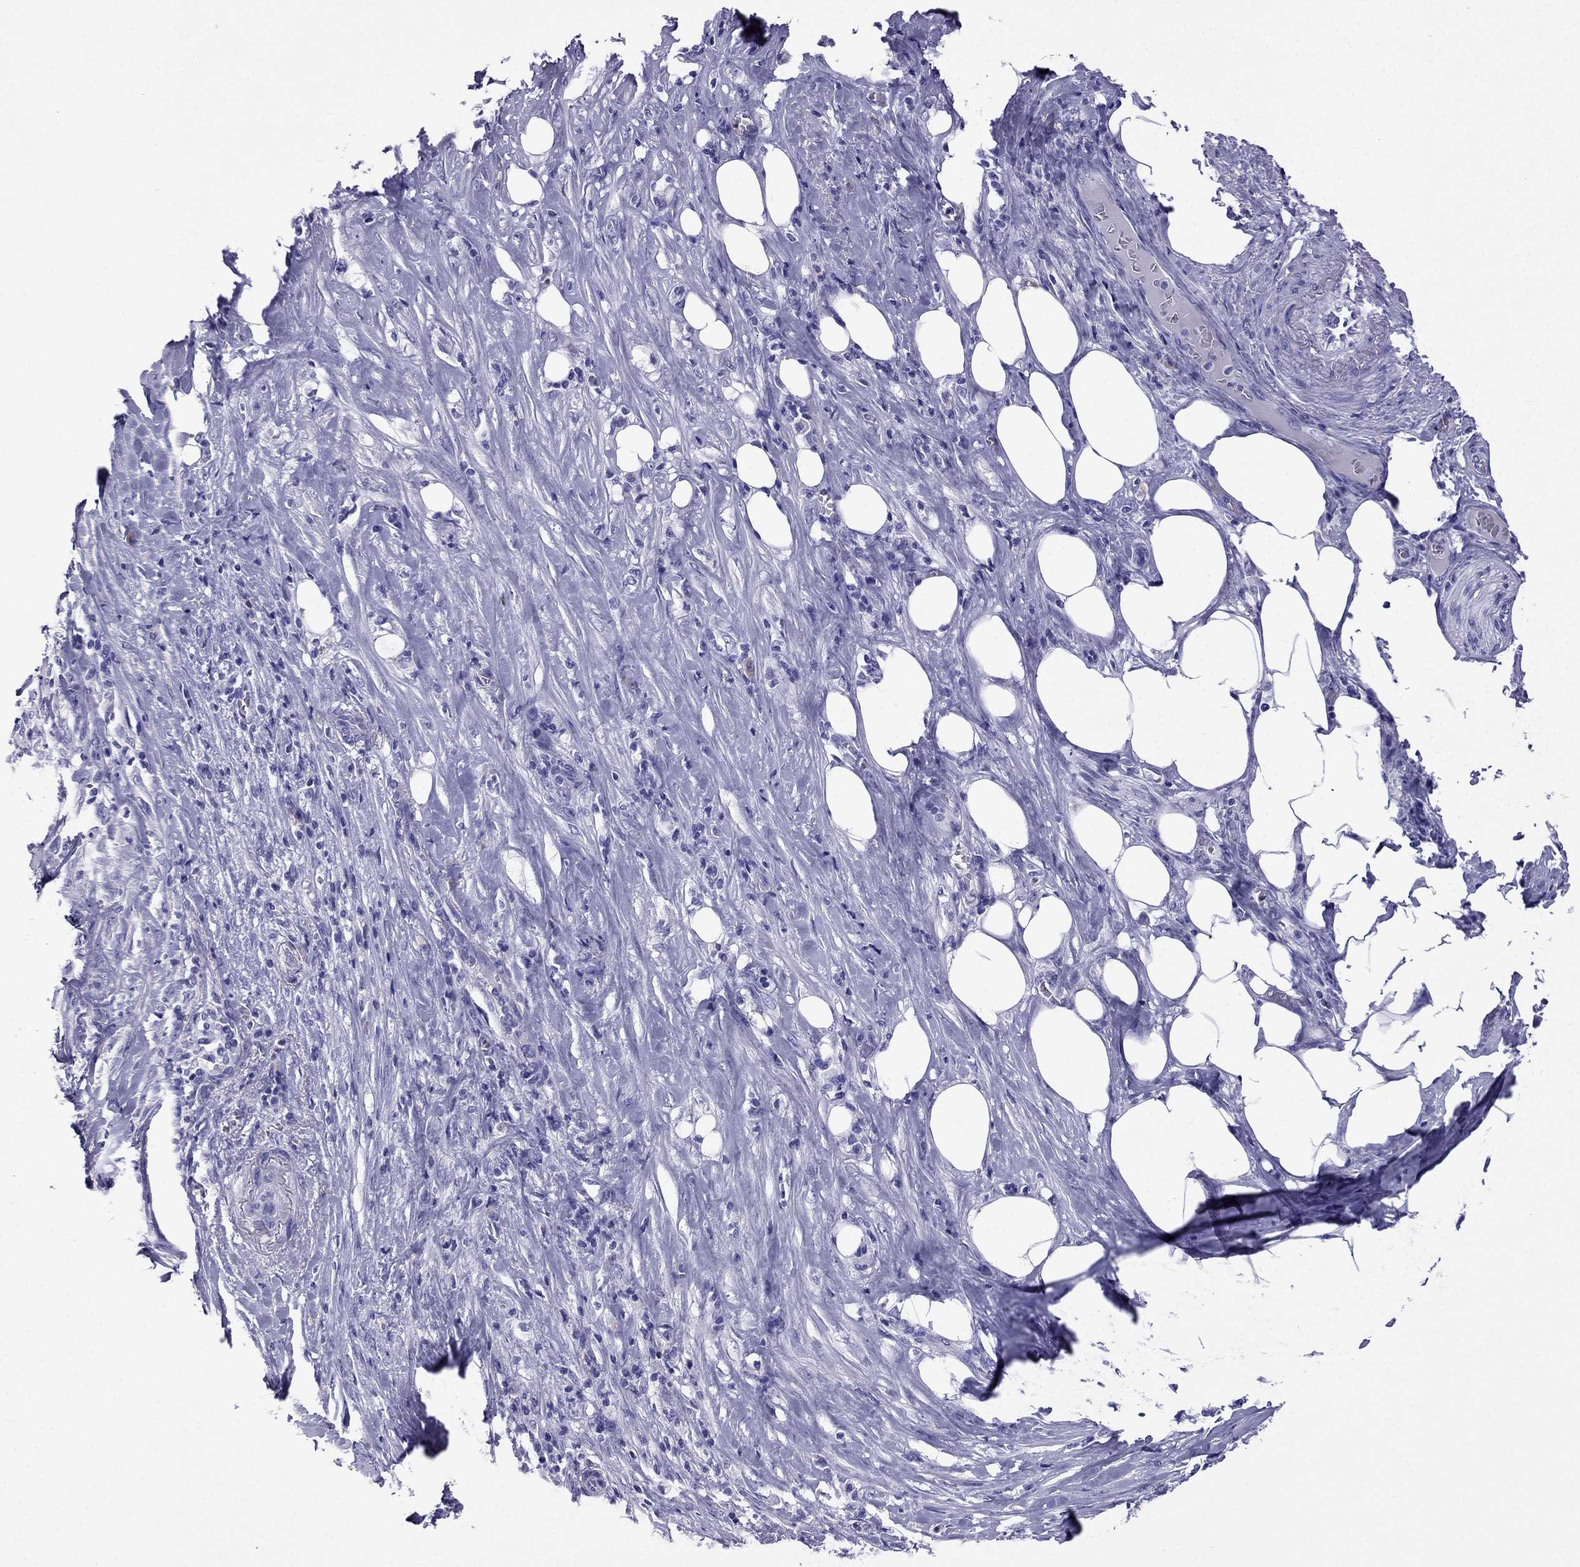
{"staining": {"intensity": "negative", "quantity": "none", "location": "none"}, "tissue": "pancreatic cancer", "cell_type": "Tumor cells", "image_type": "cancer", "snomed": [{"axis": "morphology", "description": "Adenocarcinoma, NOS"}, {"axis": "topography", "description": "Pancreas"}], "caption": "This is a micrograph of IHC staining of pancreatic cancer, which shows no positivity in tumor cells.", "gene": "ARR3", "patient": {"sex": "male", "age": 57}}